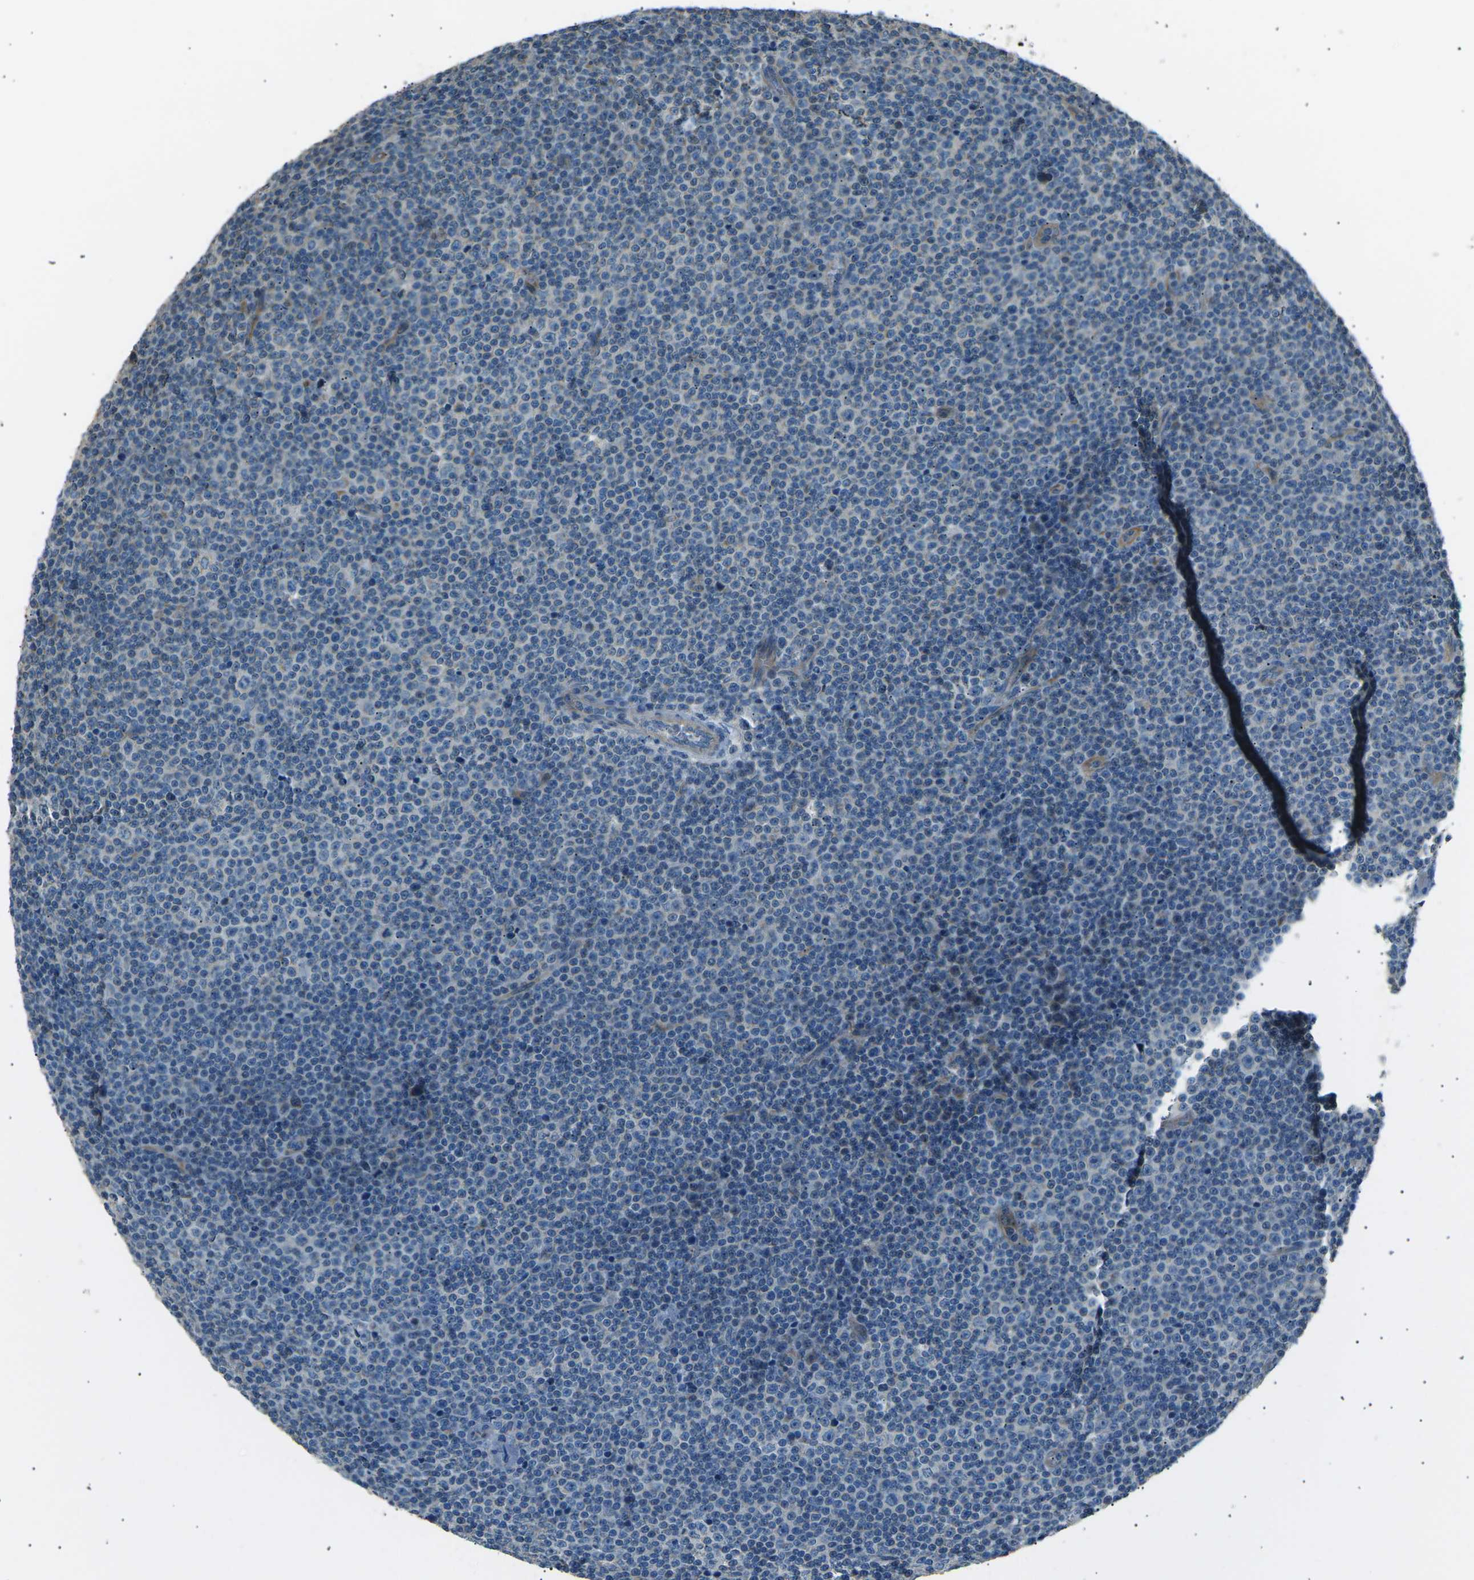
{"staining": {"intensity": "negative", "quantity": "none", "location": "none"}, "tissue": "lymphoma", "cell_type": "Tumor cells", "image_type": "cancer", "snomed": [{"axis": "morphology", "description": "Malignant lymphoma, non-Hodgkin's type, Low grade"}, {"axis": "topography", "description": "Lymph node"}], "caption": "Tumor cells are negative for brown protein staining in low-grade malignant lymphoma, non-Hodgkin's type.", "gene": "SLK", "patient": {"sex": "female", "age": 67}}